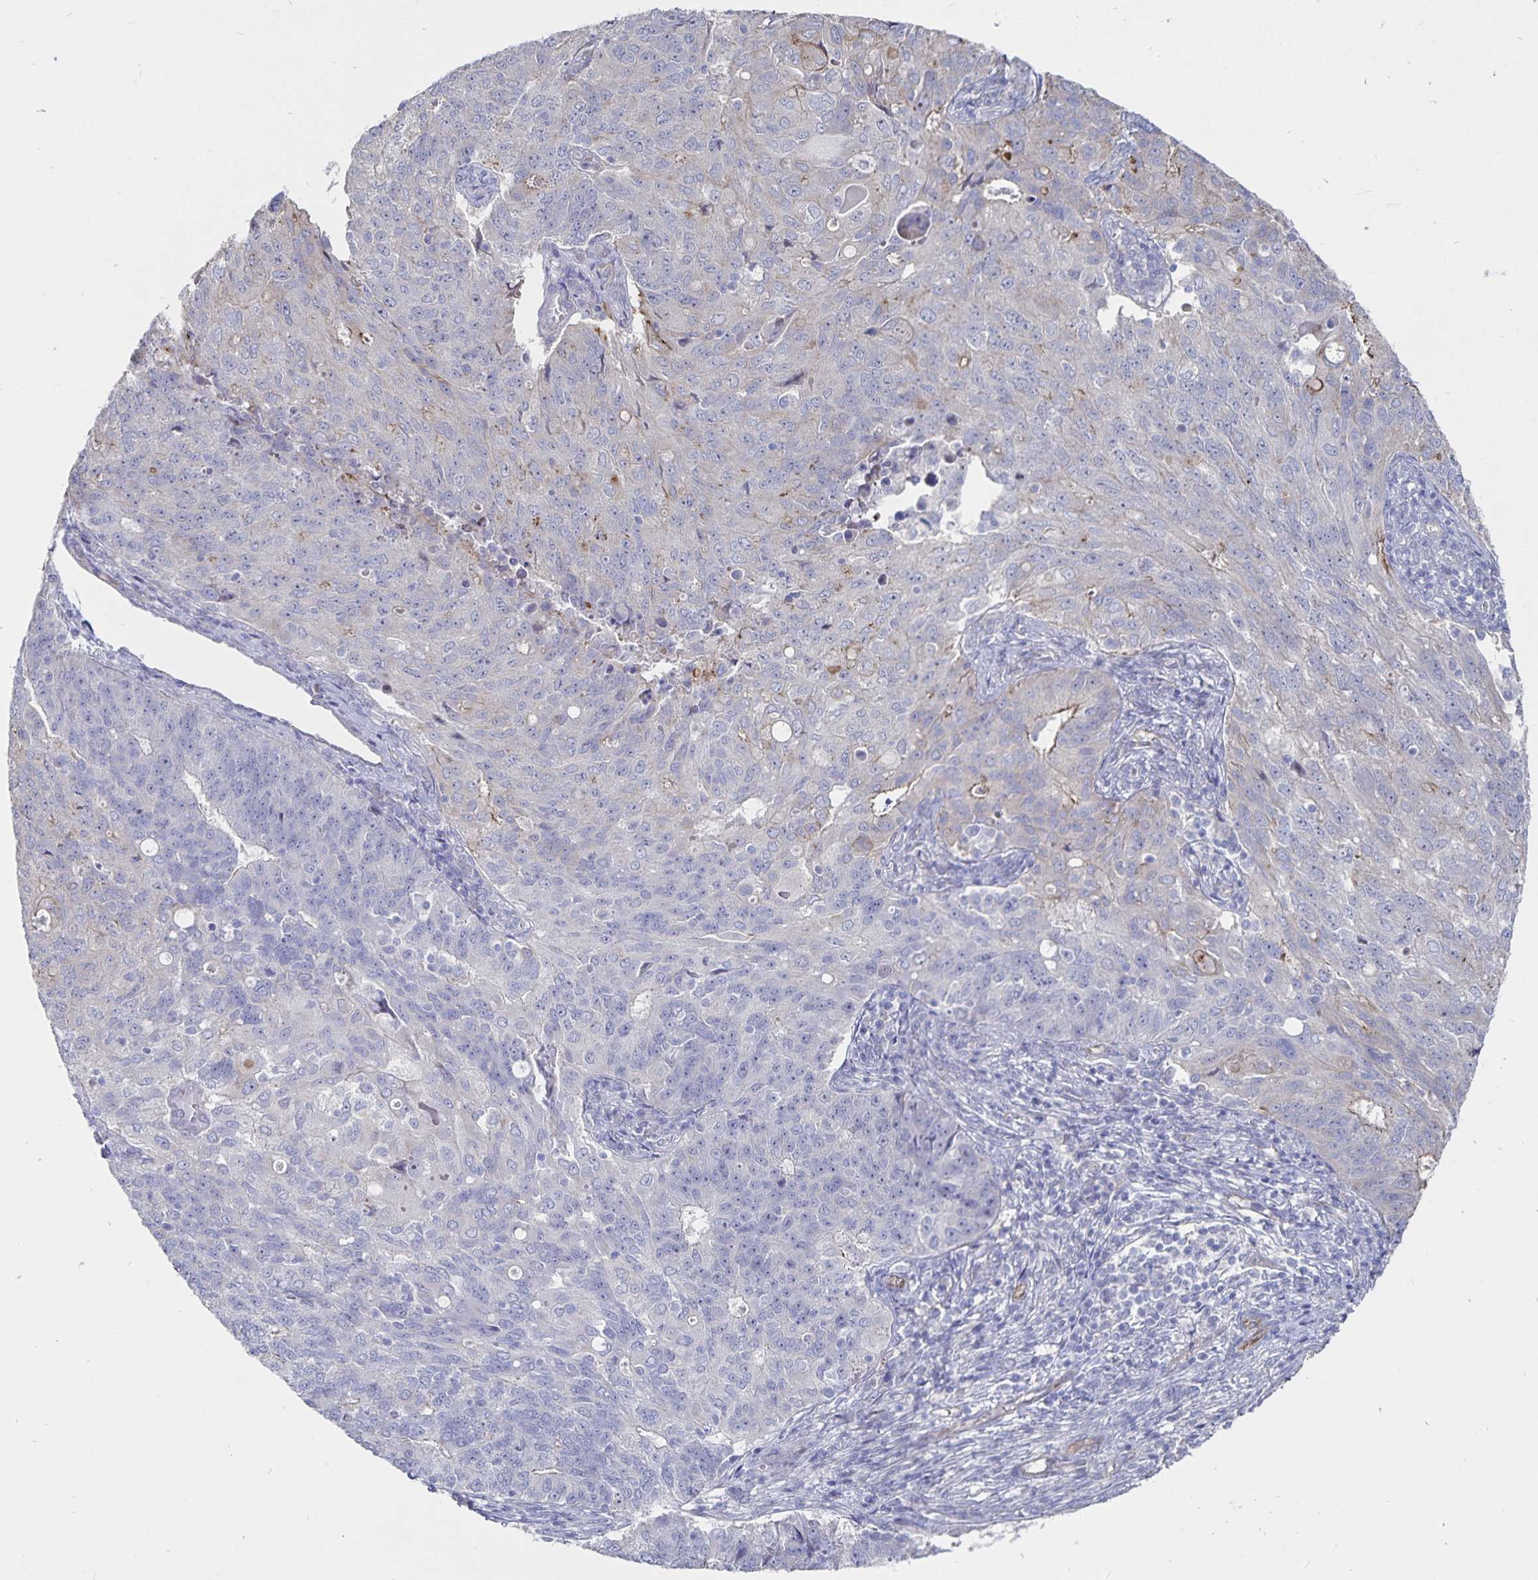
{"staining": {"intensity": "weak", "quantity": "<25%", "location": "cytoplasmic/membranous"}, "tissue": "endometrial cancer", "cell_type": "Tumor cells", "image_type": "cancer", "snomed": [{"axis": "morphology", "description": "Adenocarcinoma, NOS"}, {"axis": "topography", "description": "Endometrium"}], "caption": "This is a photomicrograph of immunohistochemistry (IHC) staining of endometrial cancer (adenocarcinoma), which shows no staining in tumor cells.", "gene": "SSTR1", "patient": {"sex": "female", "age": 43}}